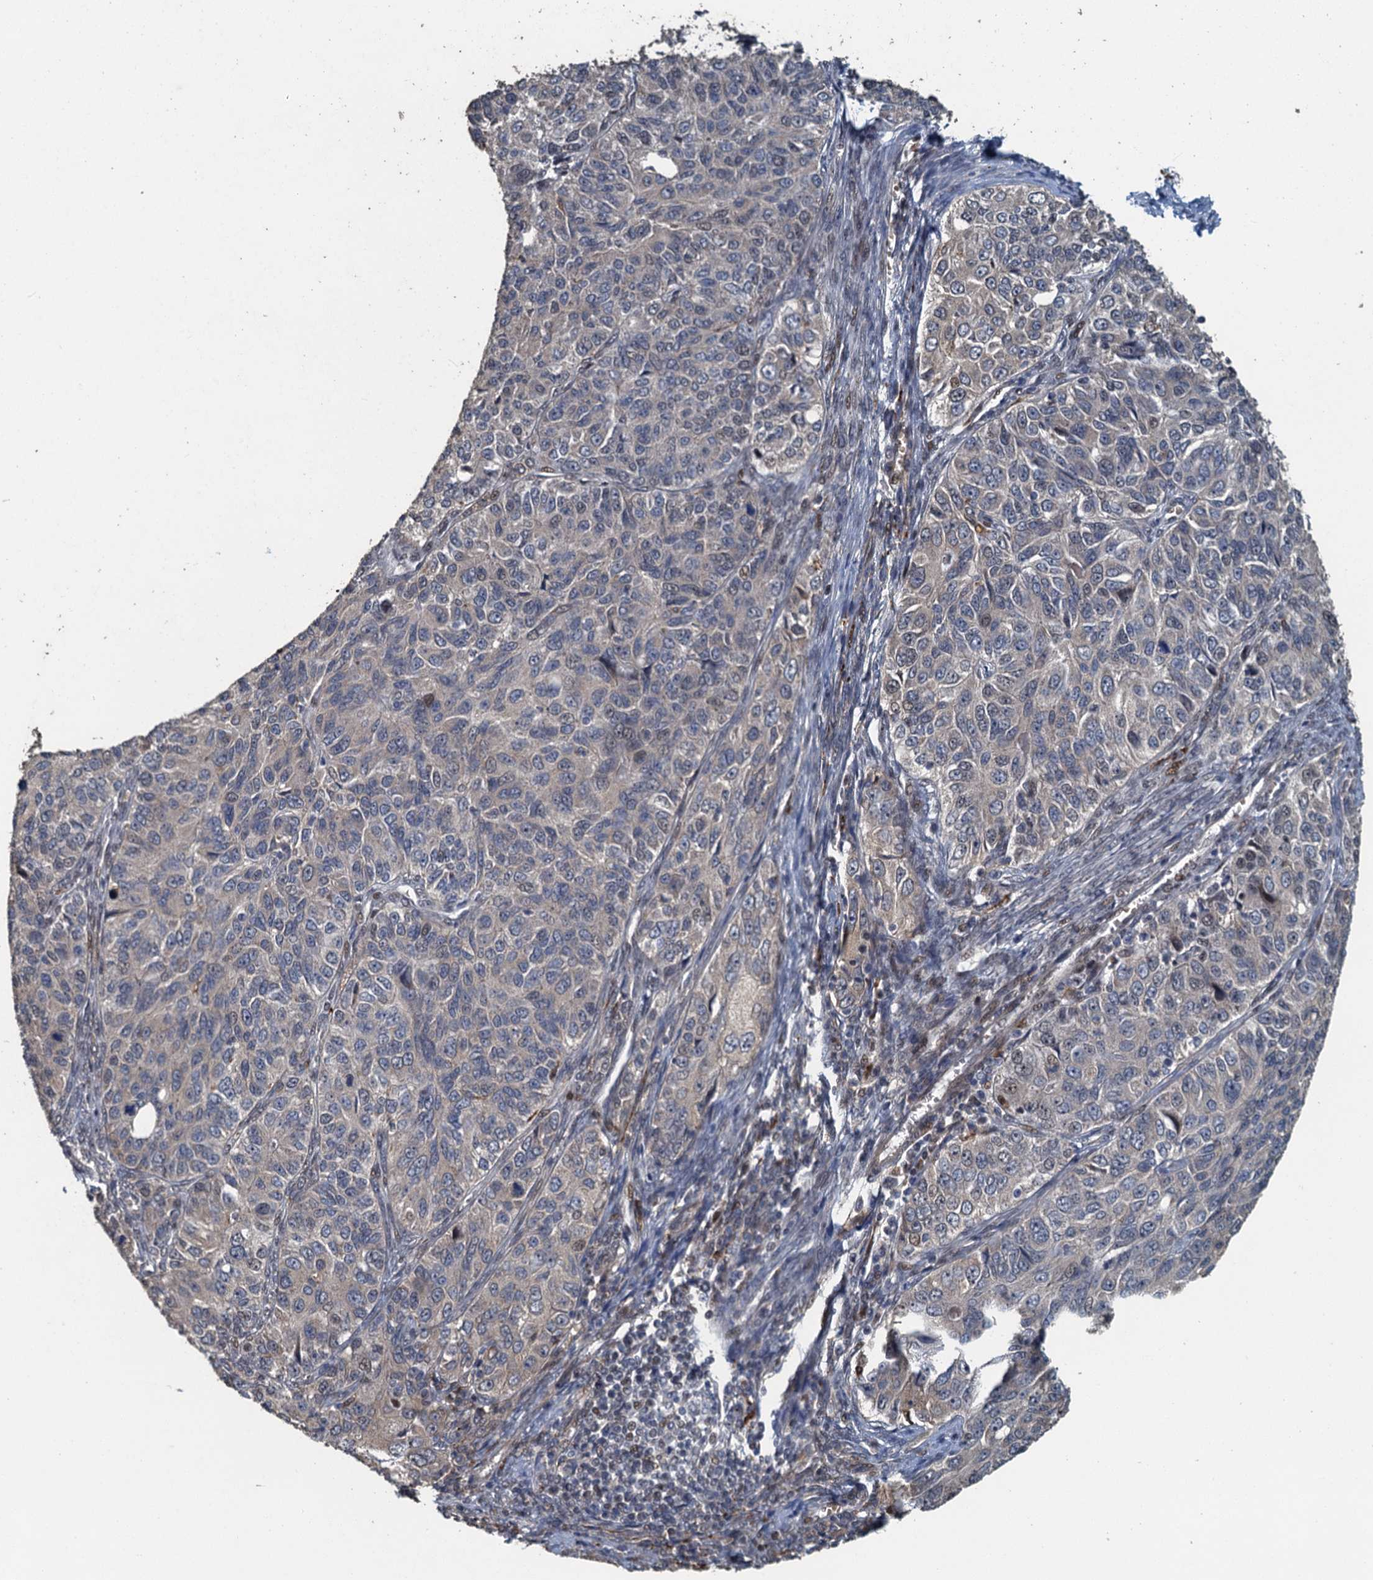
{"staining": {"intensity": "negative", "quantity": "none", "location": "none"}, "tissue": "ovarian cancer", "cell_type": "Tumor cells", "image_type": "cancer", "snomed": [{"axis": "morphology", "description": "Carcinoma, endometroid"}, {"axis": "topography", "description": "Ovary"}], "caption": "Immunohistochemistry of human ovarian cancer shows no positivity in tumor cells.", "gene": "AGRN", "patient": {"sex": "female", "age": 51}}